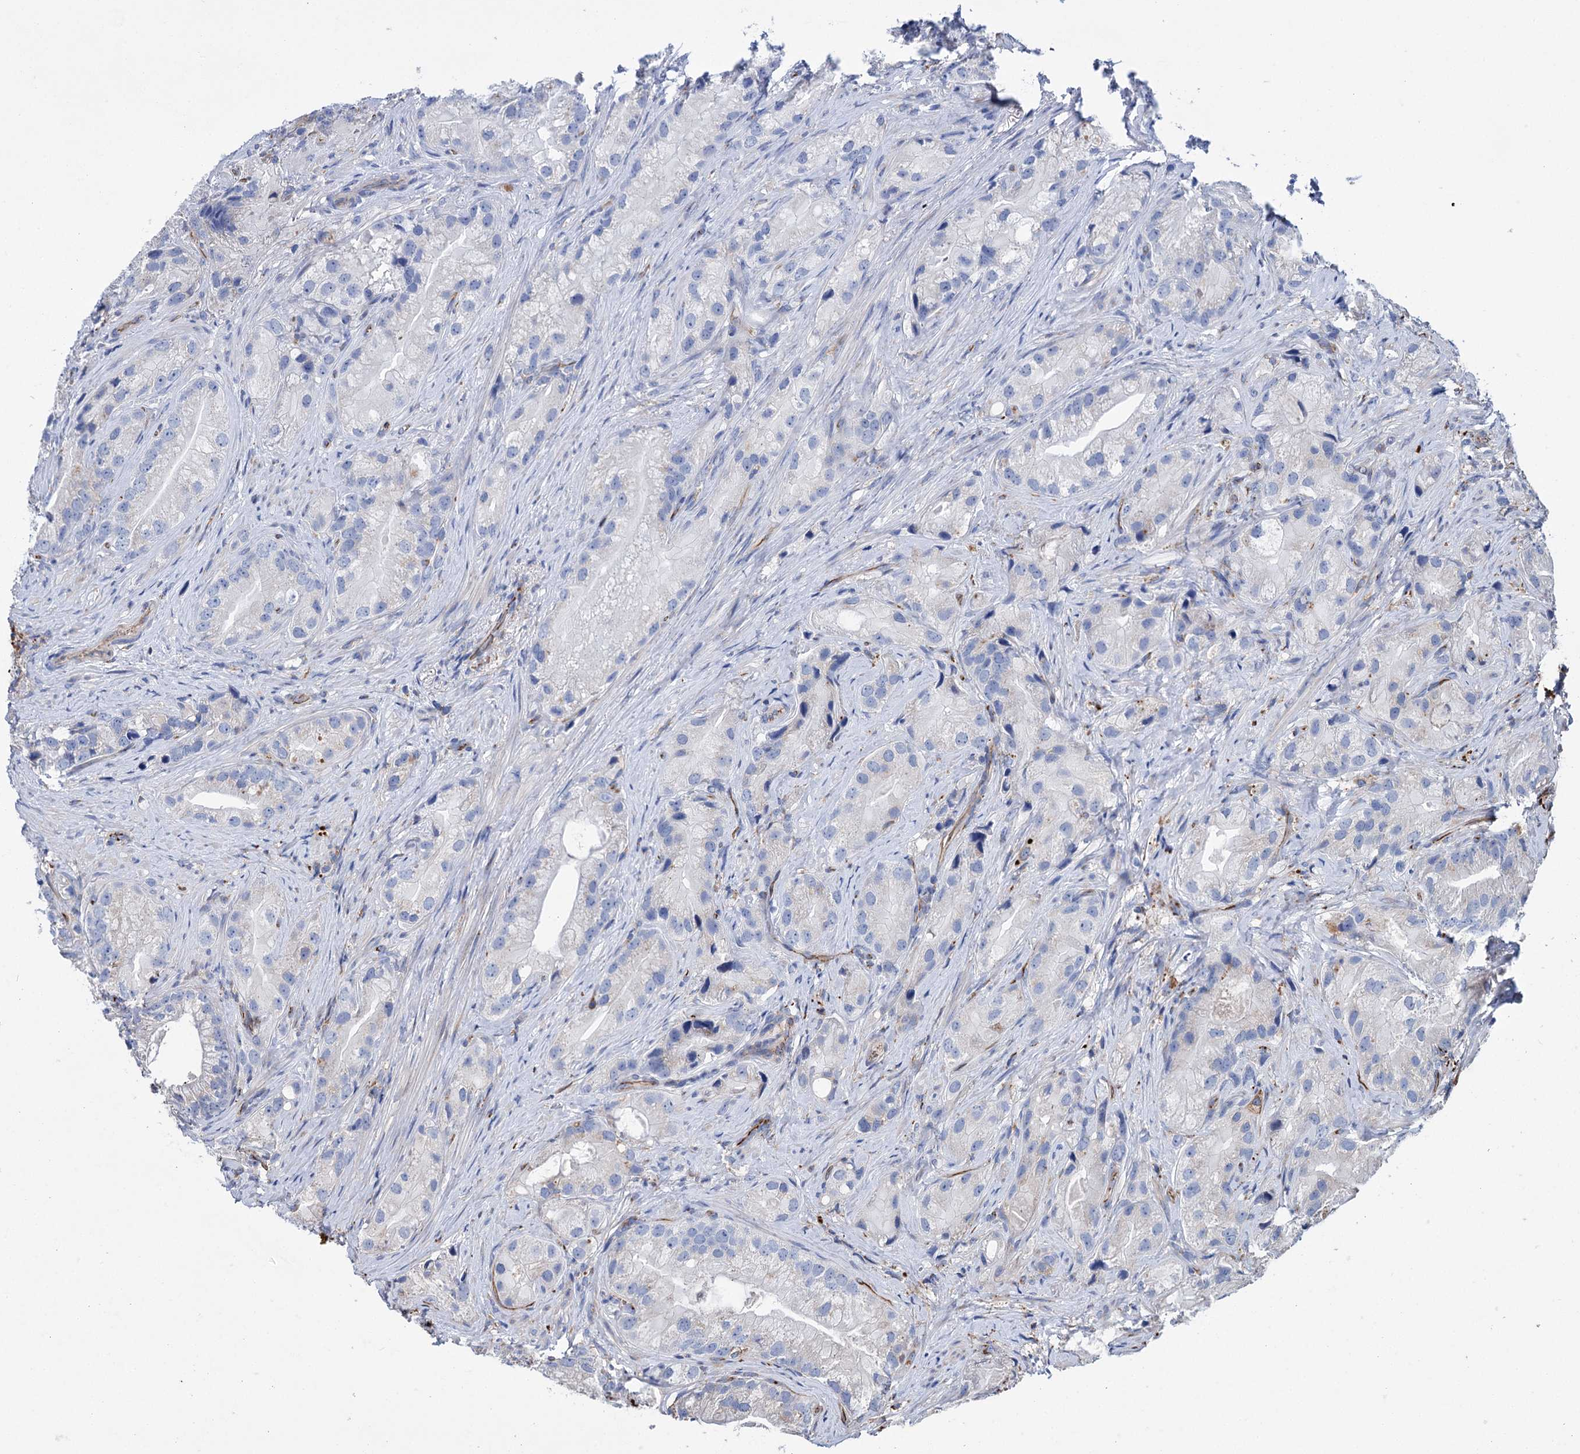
{"staining": {"intensity": "negative", "quantity": "none", "location": "none"}, "tissue": "prostate cancer", "cell_type": "Tumor cells", "image_type": "cancer", "snomed": [{"axis": "morphology", "description": "Adenocarcinoma, Low grade"}, {"axis": "topography", "description": "Prostate"}], "caption": "Immunohistochemical staining of human adenocarcinoma (low-grade) (prostate) shows no significant positivity in tumor cells. (DAB IHC with hematoxylin counter stain).", "gene": "SCPEP1", "patient": {"sex": "male", "age": 71}}